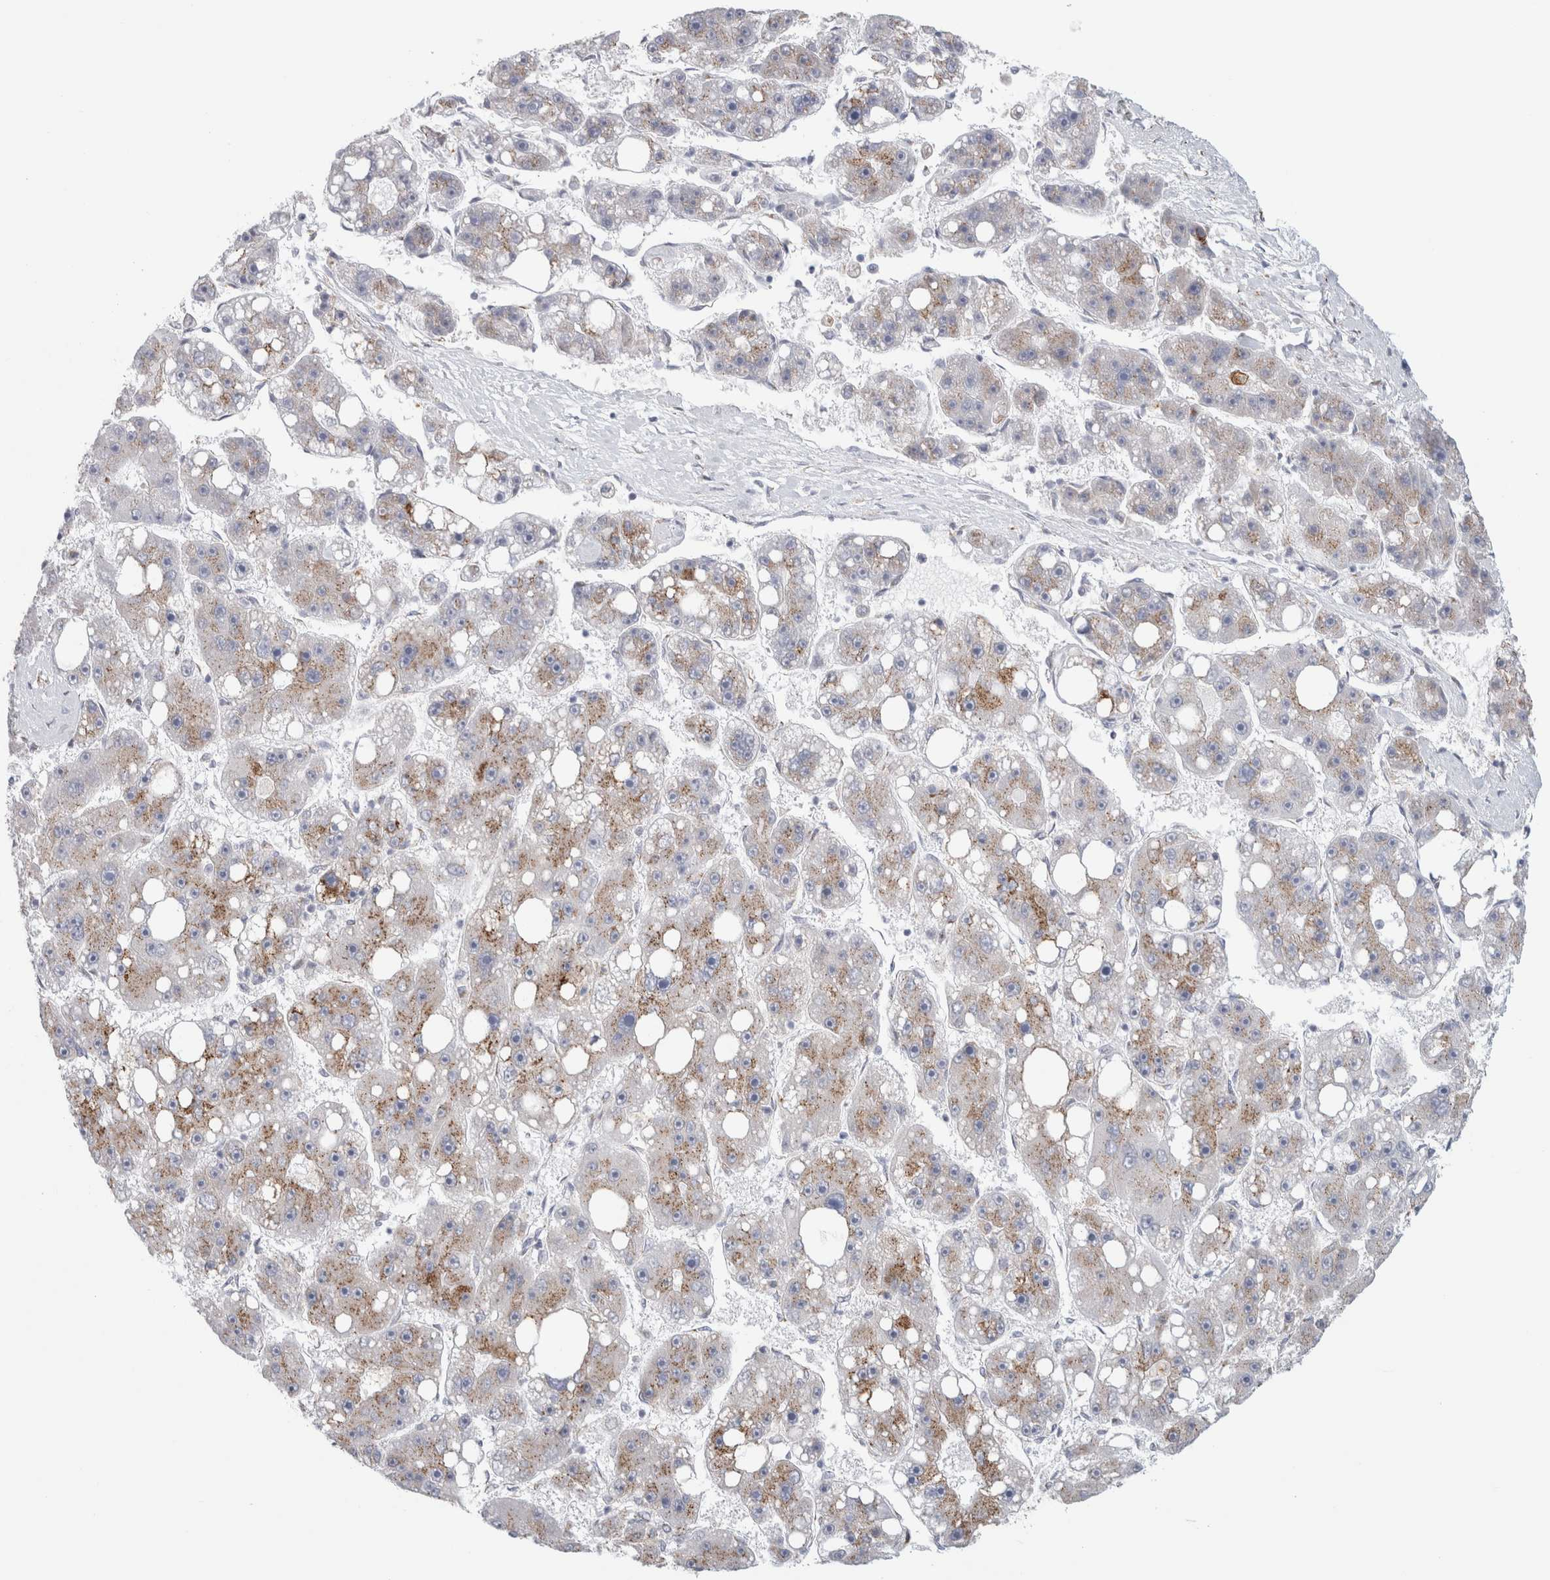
{"staining": {"intensity": "weak", "quantity": ">75%", "location": "cytoplasmic/membranous"}, "tissue": "liver cancer", "cell_type": "Tumor cells", "image_type": "cancer", "snomed": [{"axis": "morphology", "description": "Carcinoma, Hepatocellular, NOS"}, {"axis": "topography", "description": "Liver"}], "caption": "A micrograph of liver hepatocellular carcinoma stained for a protein demonstrates weak cytoplasmic/membranous brown staining in tumor cells. (DAB (3,3'-diaminobenzidine) IHC with brightfield microscopy, high magnification).", "gene": "MCFD2", "patient": {"sex": "female", "age": 61}}